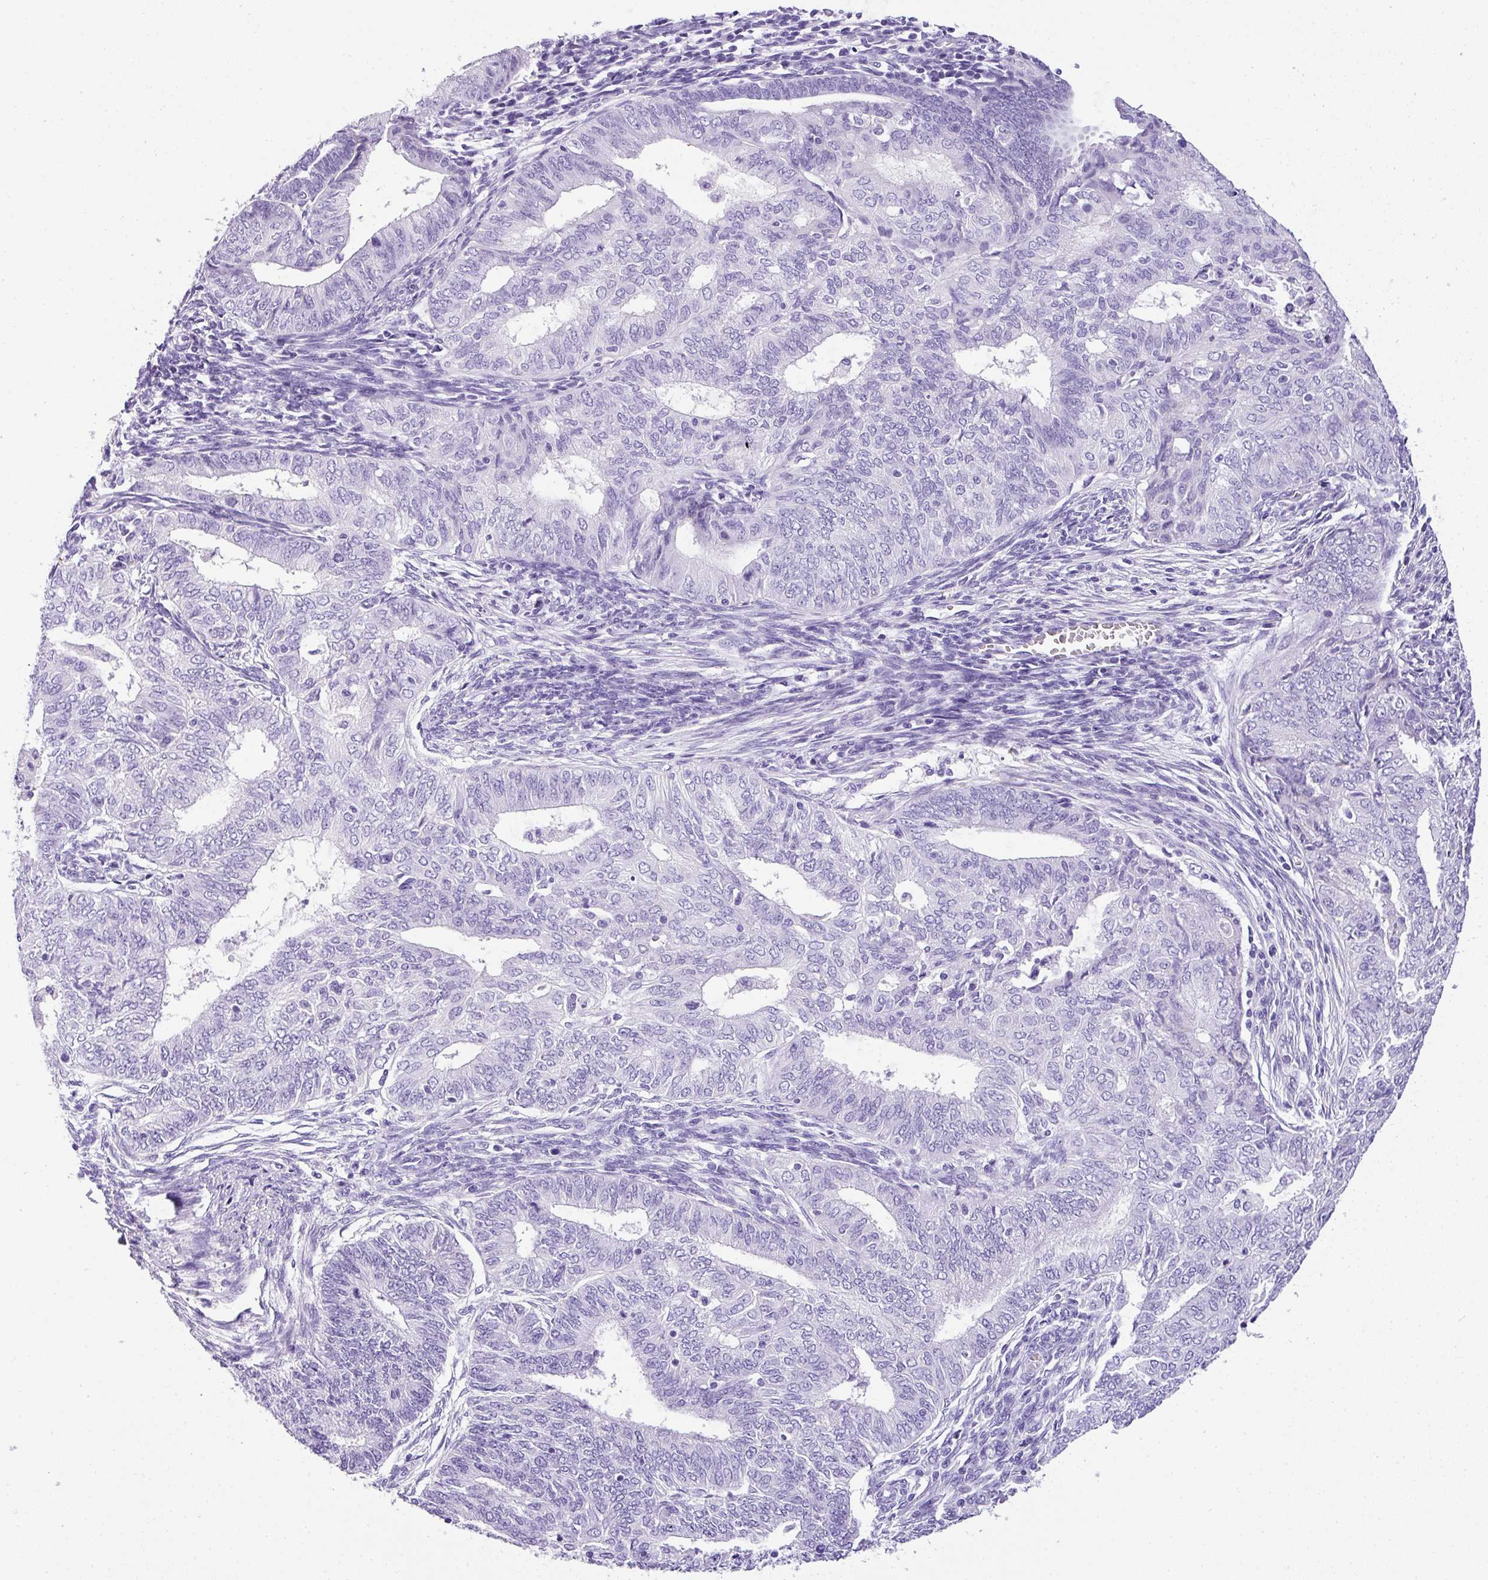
{"staining": {"intensity": "negative", "quantity": "none", "location": "none"}, "tissue": "endometrial cancer", "cell_type": "Tumor cells", "image_type": "cancer", "snomed": [{"axis": "morphology", "description": "Adenocarcinoma, NOS"}, {"axis": "topography", "description": "Endometrium"}], "caption": "High magnification brightfield microscopy of endometrial adenocarcinoma stained with DAB (3,3'-diaminobenzidine) (brown) and counterstained with hematoxylin (blue): tumor cells show no significant expression.", "gene": "MUC21", "patient": {"sex": "female", "age": 62}}